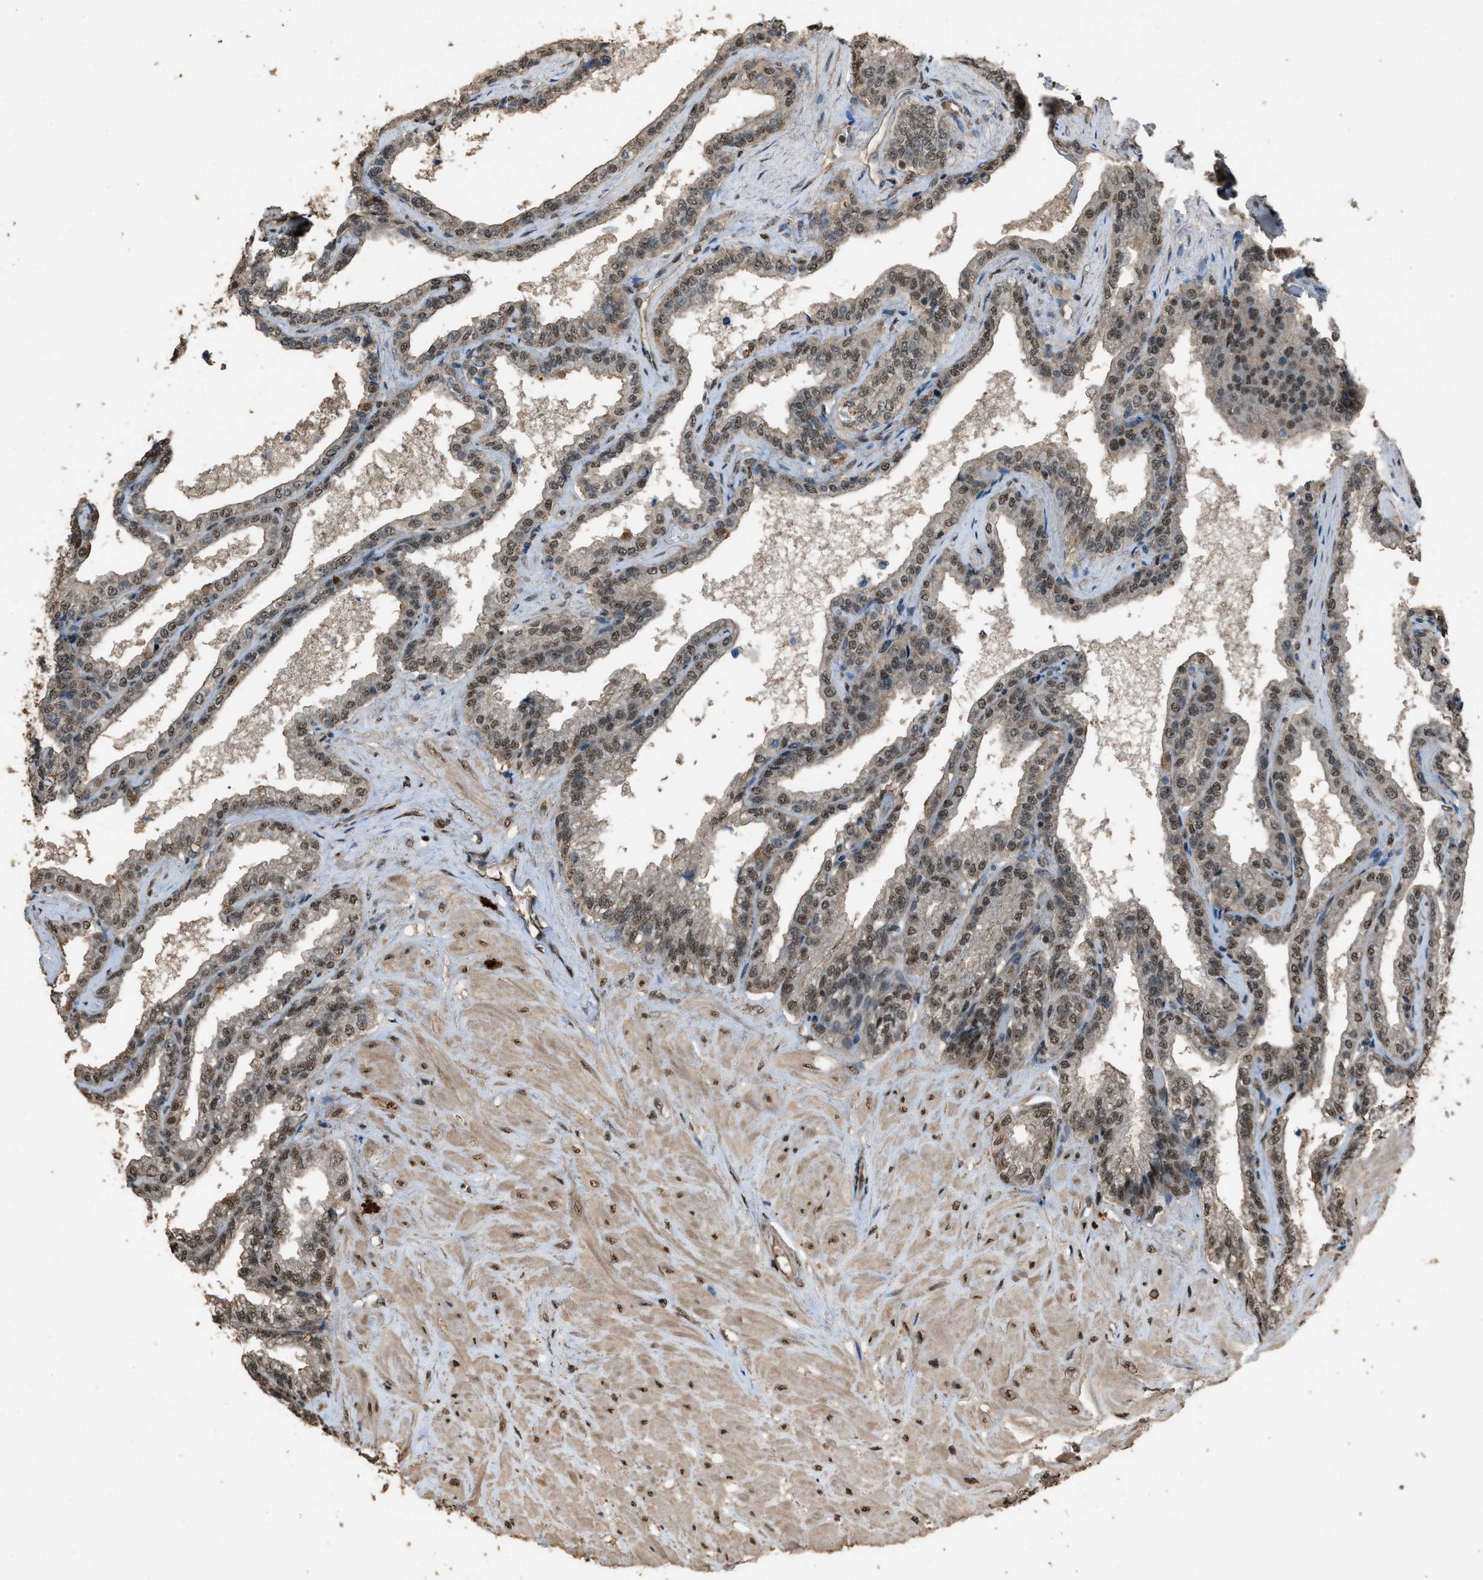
{"staining": {"intensity": "moderate", "quantity": ">75%", "location": "nuclear"}, "tissue": "seminal vesicle", "cell_type": "Glandular cells", "image_type": "normal", "snomed": [{"axis": "morphology", "description": "Normal tissue, NOS"}, {"axis": "topography", "description": "Seminal veicle"}], "caption": "Moderate nuclear protein staining is present in about >75% of glandular cells in seminal vesicle. (DAB = brown stain, brightfield microscopy at high magnification).", "gene": "SERTAD2", "patient": {"sex": "male", "age": 46}}